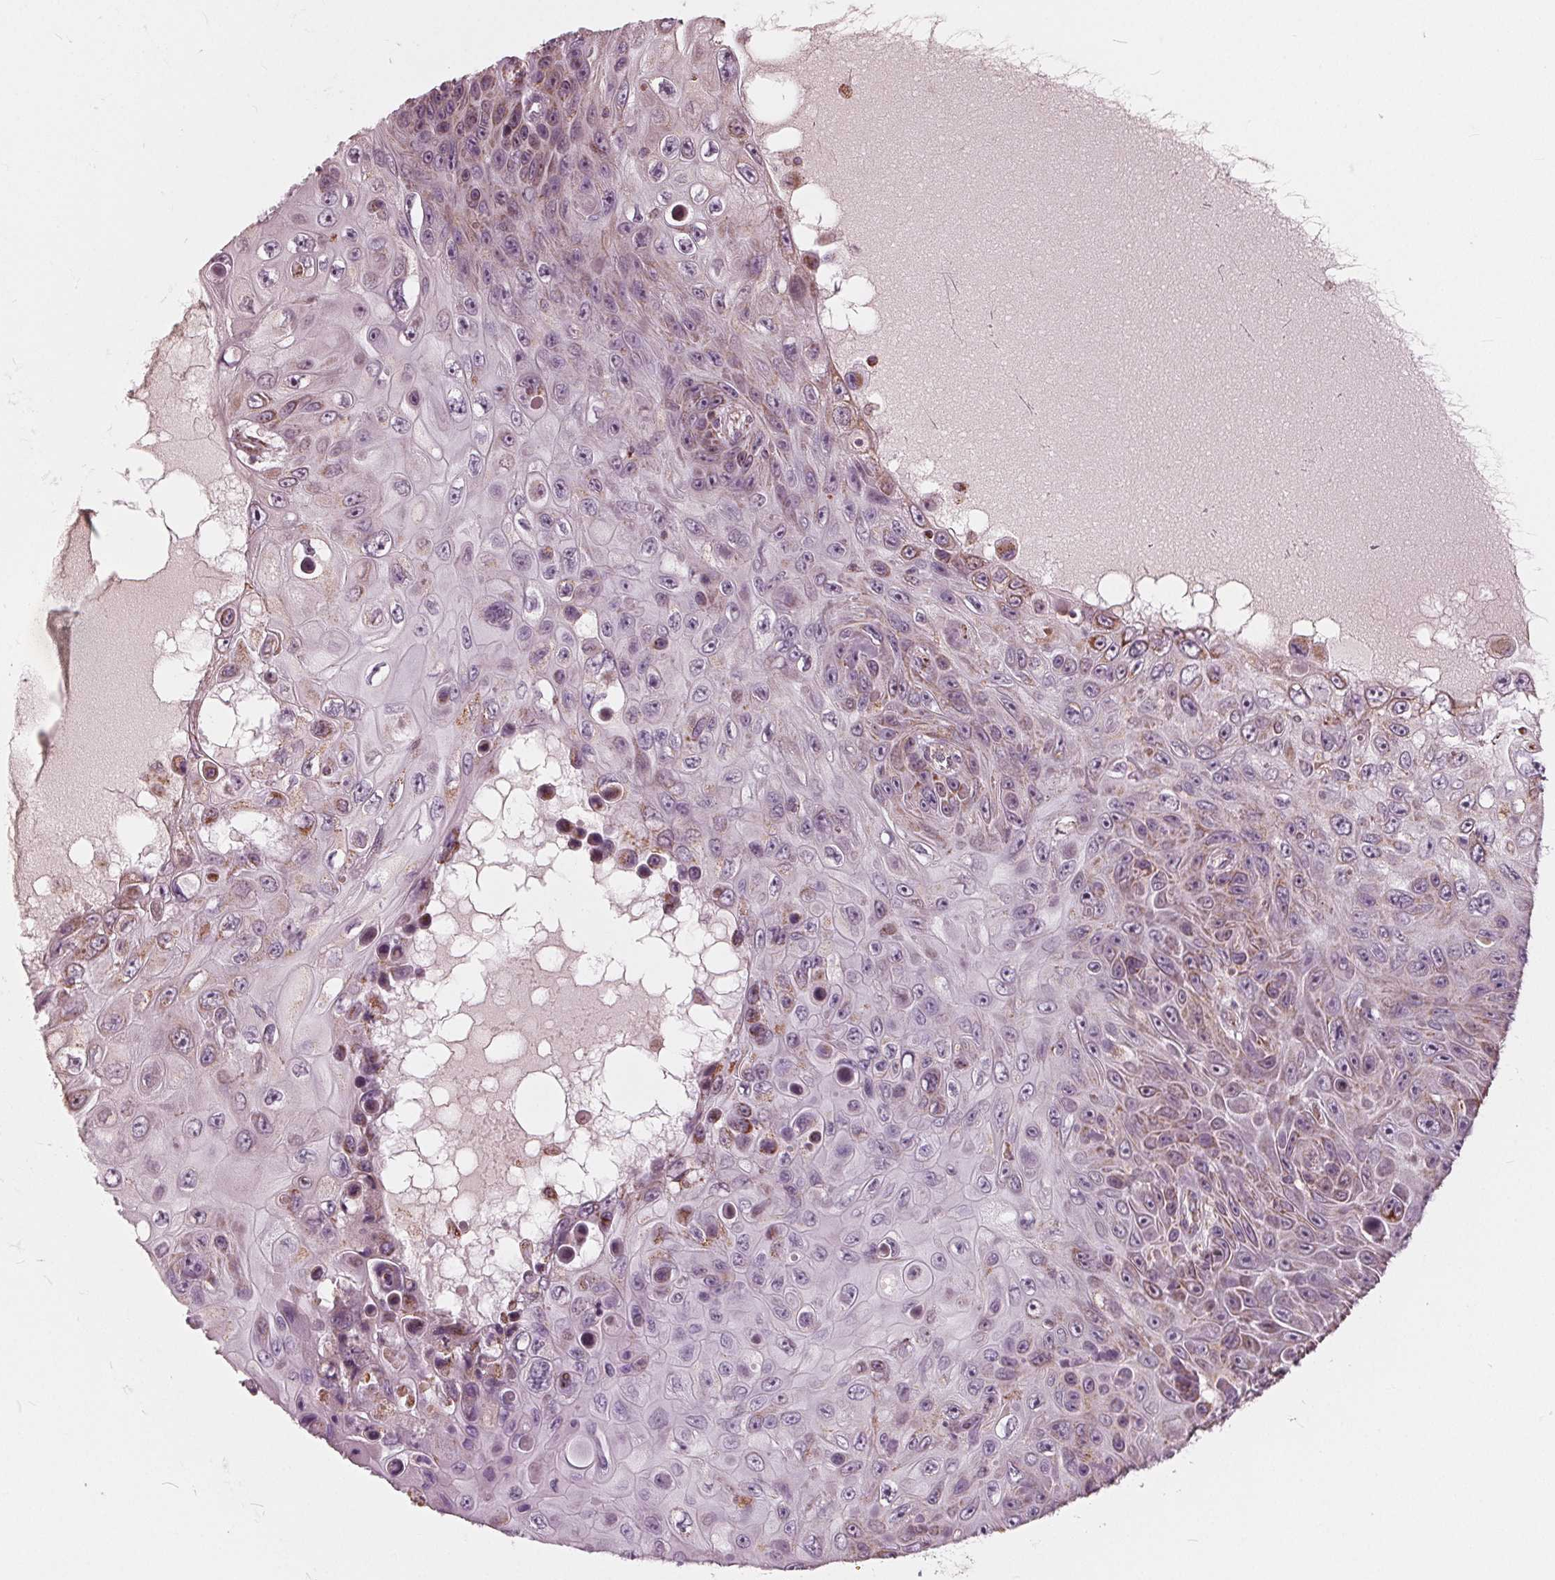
{"staining": {"intensity": "moderate", "quantity": "<25%", "location": "cytoplasmic/membranous"}, "tissue": "skin cancer", "cell_type": "Tumor cells", "image_type": "cancer", "snomed": [{"axis": "morphology", "description": "Squamous cell carcinoma, NOS"}, {"axis": "topography", "description": "Skin"}], "caption": "Human squamous cell carcinoma (skin) stained with a brown dye displays moderate cytoplasmic/membranous positive positivity in approximately <25% of tumor cells.", "gene": "DCAF4L2", "patient": {"sex": "male", "age": 82}}